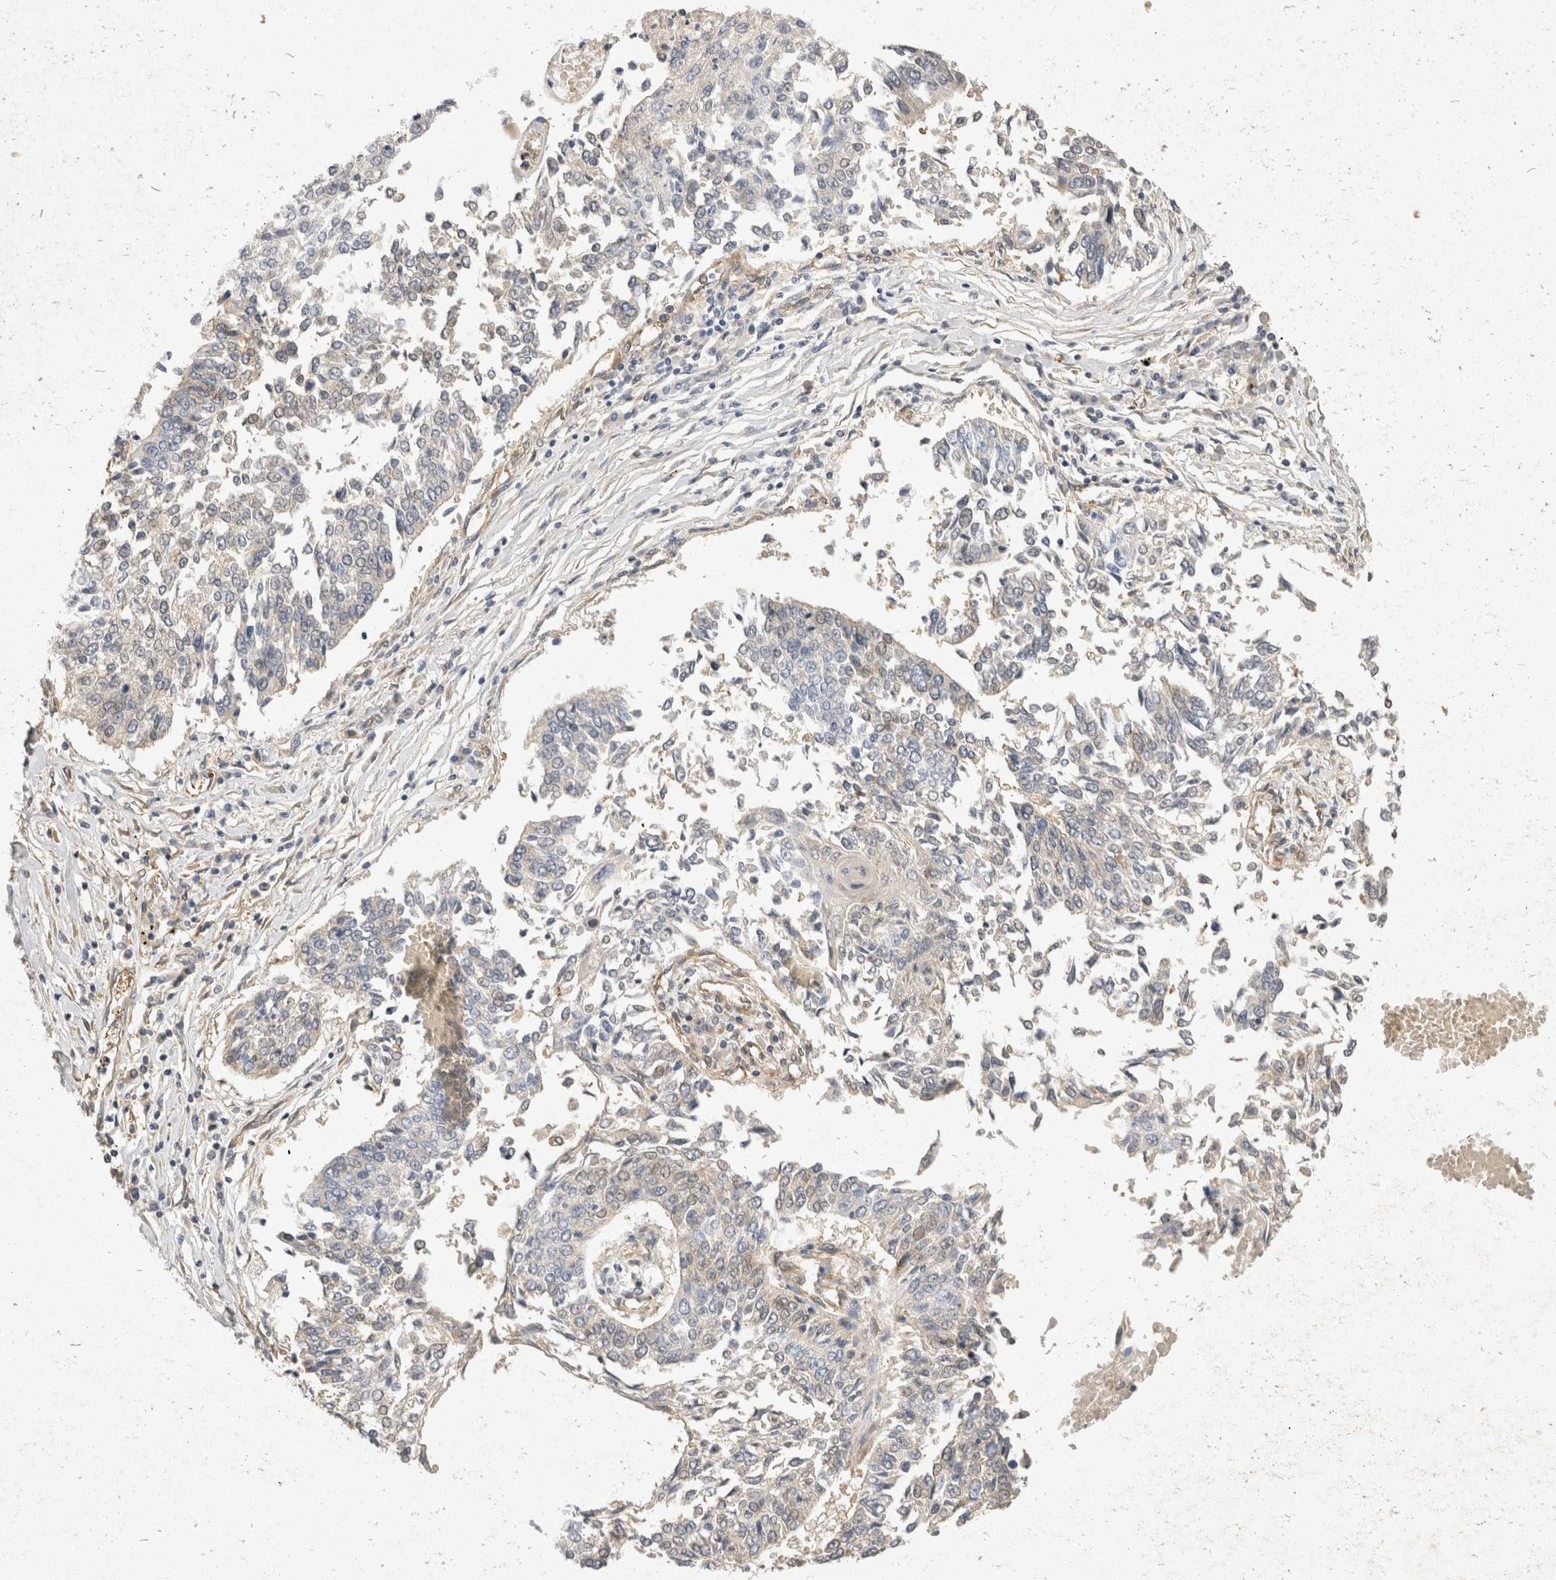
{"staining": {"intensity": "negative", "quantity": "none", "location": "none"}, "tissue": "lung cancer", "cell_type": "Tumor cells", "image_type": "cancer", "snomed": [{"axis": "morphology", "description": "Normal tissue, NOS"}, {"axis": "morphology", "description": "Squamous cell carcinoma, NOS"}, {"axis": "topography", "description": "Cartilage tissue"}, {"axis": "topography", "description": "Bronchus"}, {"axis": "topography", "description": "Lung"}, {"axis": "topography", "description": "Peripheral nerve tissue"}], "caption": "IHC of lung squamous cell carcinoma demonstrates no positivity in tumor cells.", "gene": "EIF4G3", "patient": {"sex": "female", "age": 49}}